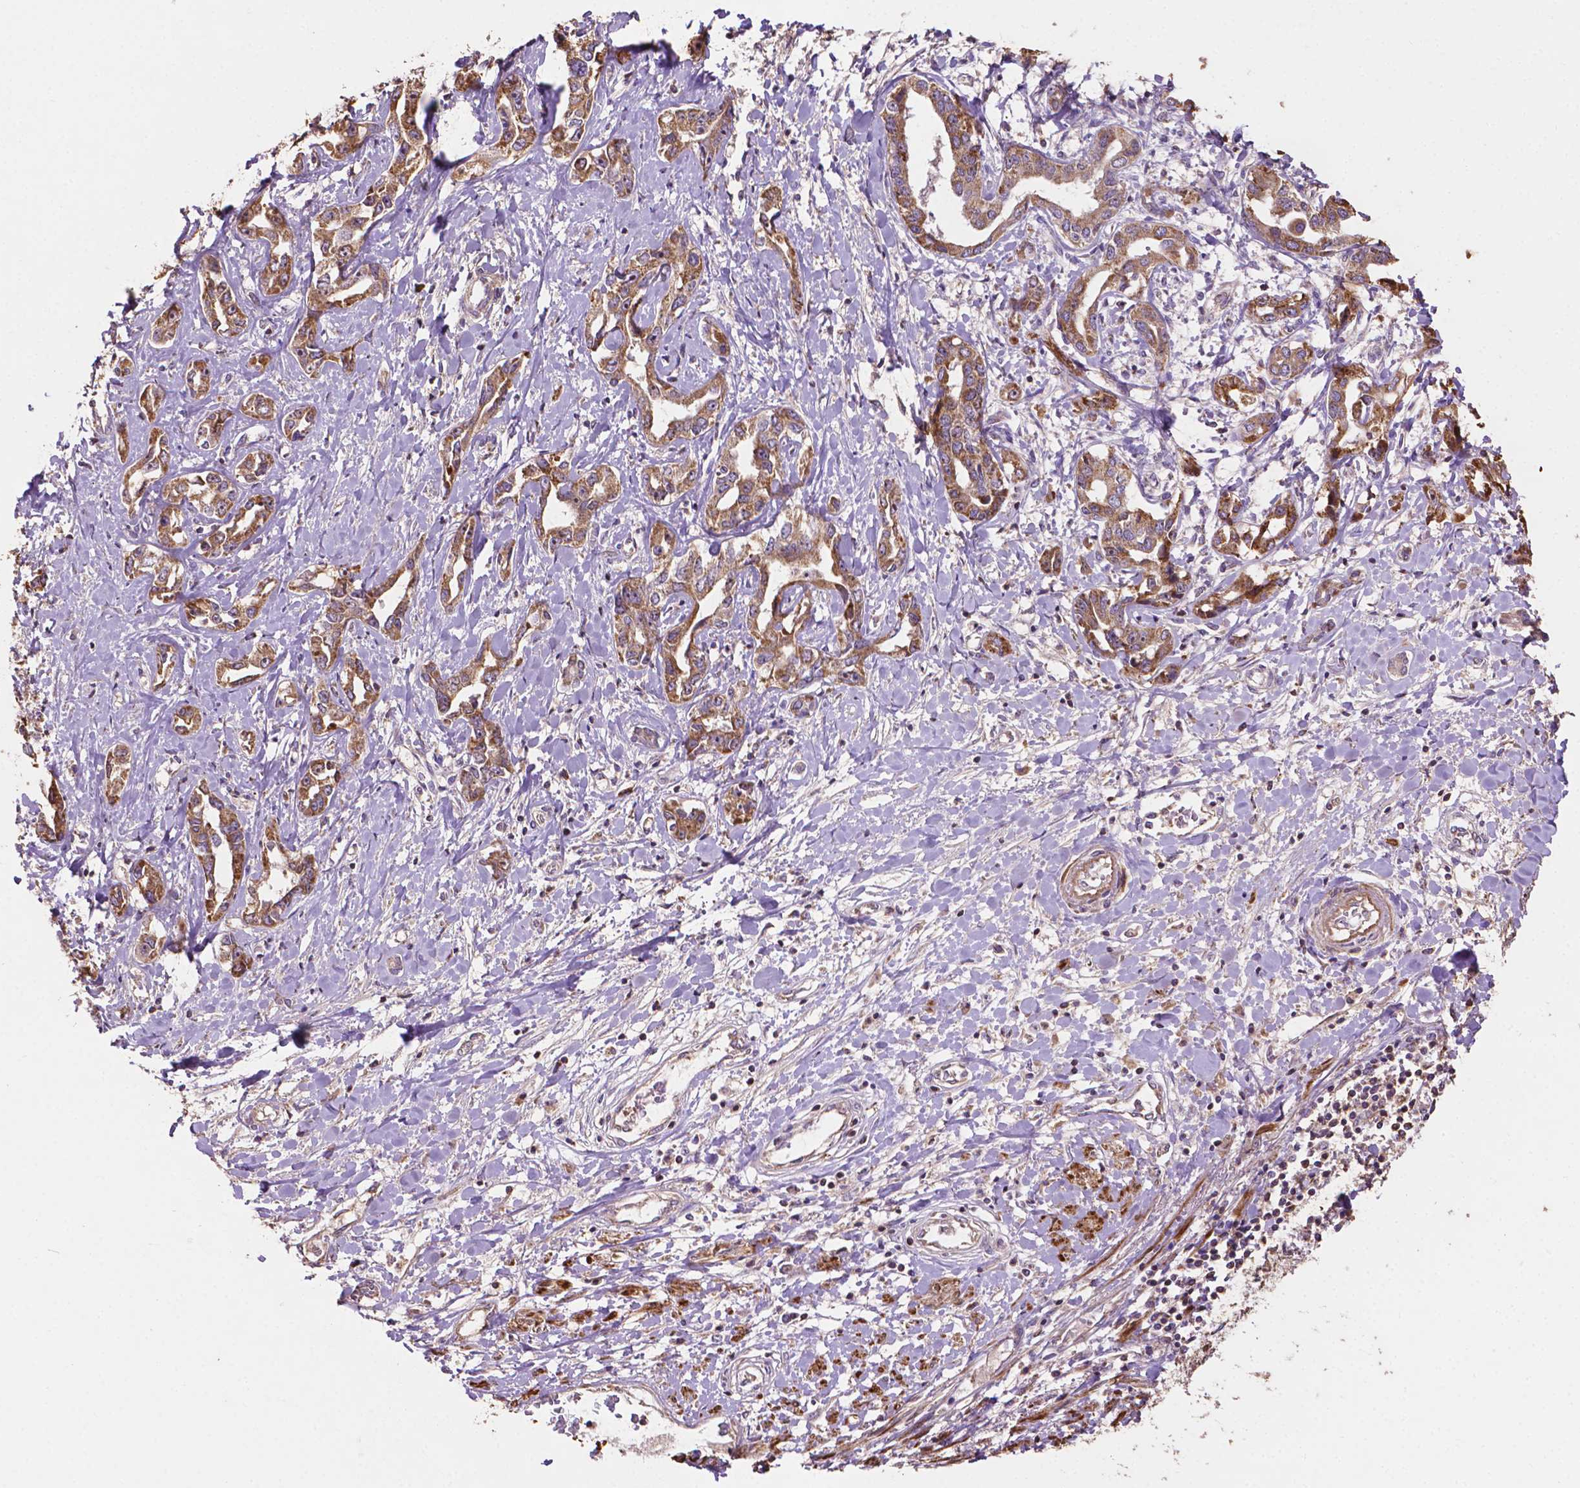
{"staining": {"intensity": "moderate", "quantity": ">75%", "location": "cytoplasmic/membranous"}, "tissue": "liver cancer", "cell_type": "Tumor cells", "image_type": "cancer", "snomed": [{"axis": "morphology", "description": "Cholangiocarcinoma"}, {"axis": "topography", "description": "Liver"}], "caption": "This image reveals immunohistochemistry (IHC) staining of liver cholangiocarcinoma, with medium moderate cytoplasmic/membranous staining in approximately >75% of tumor cells.", "gene": "LRR1", "patient": {"sex": "male", "age": 59}}